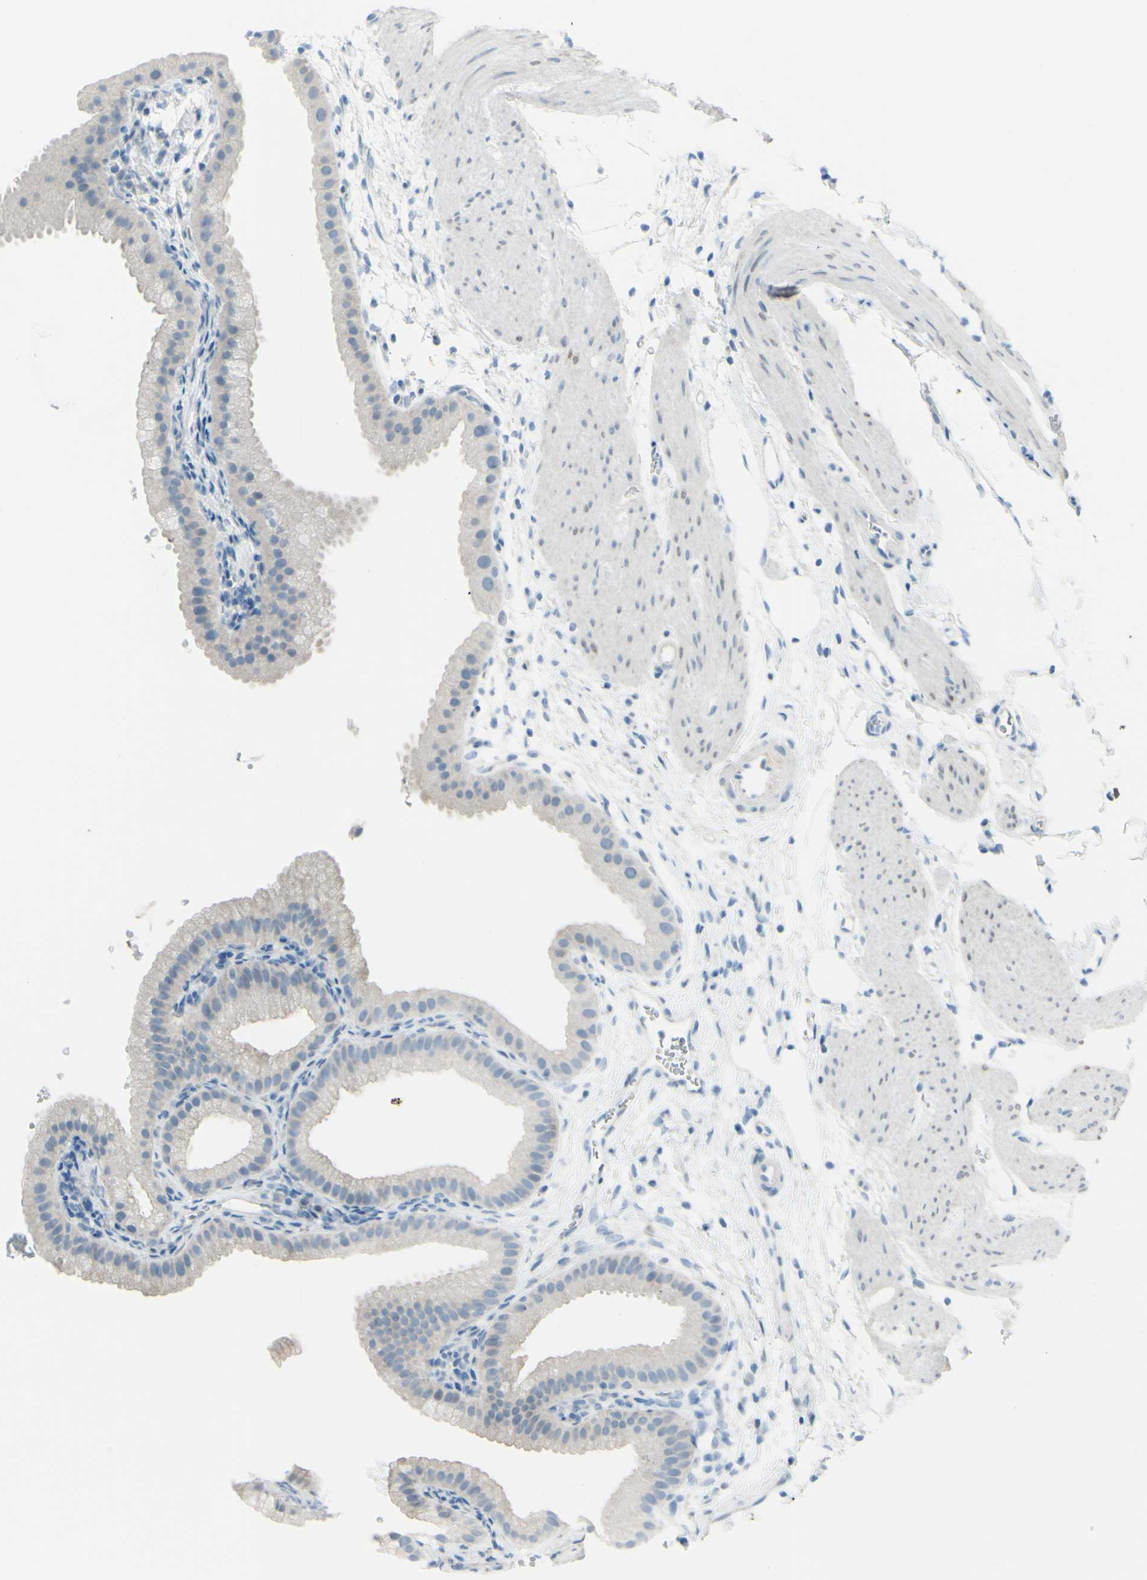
{"staining": {"intensity": "negative", "quantity": "none", "location": "none"}, "tissue": "gallbladder", "cell_type": "Glandular cells", "image_type": "normal", "snomed": [{"axis": "morphology", "description": "Normal tissue, NOS"}, {"axis": "topography", "description": "Gallbladder"}], "caption": "DAB immunohistochemical staining of unremarkable gallbladder displays no significant positivity in glandular cells.", "gene": "TFPI2", "patient": {"sex": "female", "age": 64}}